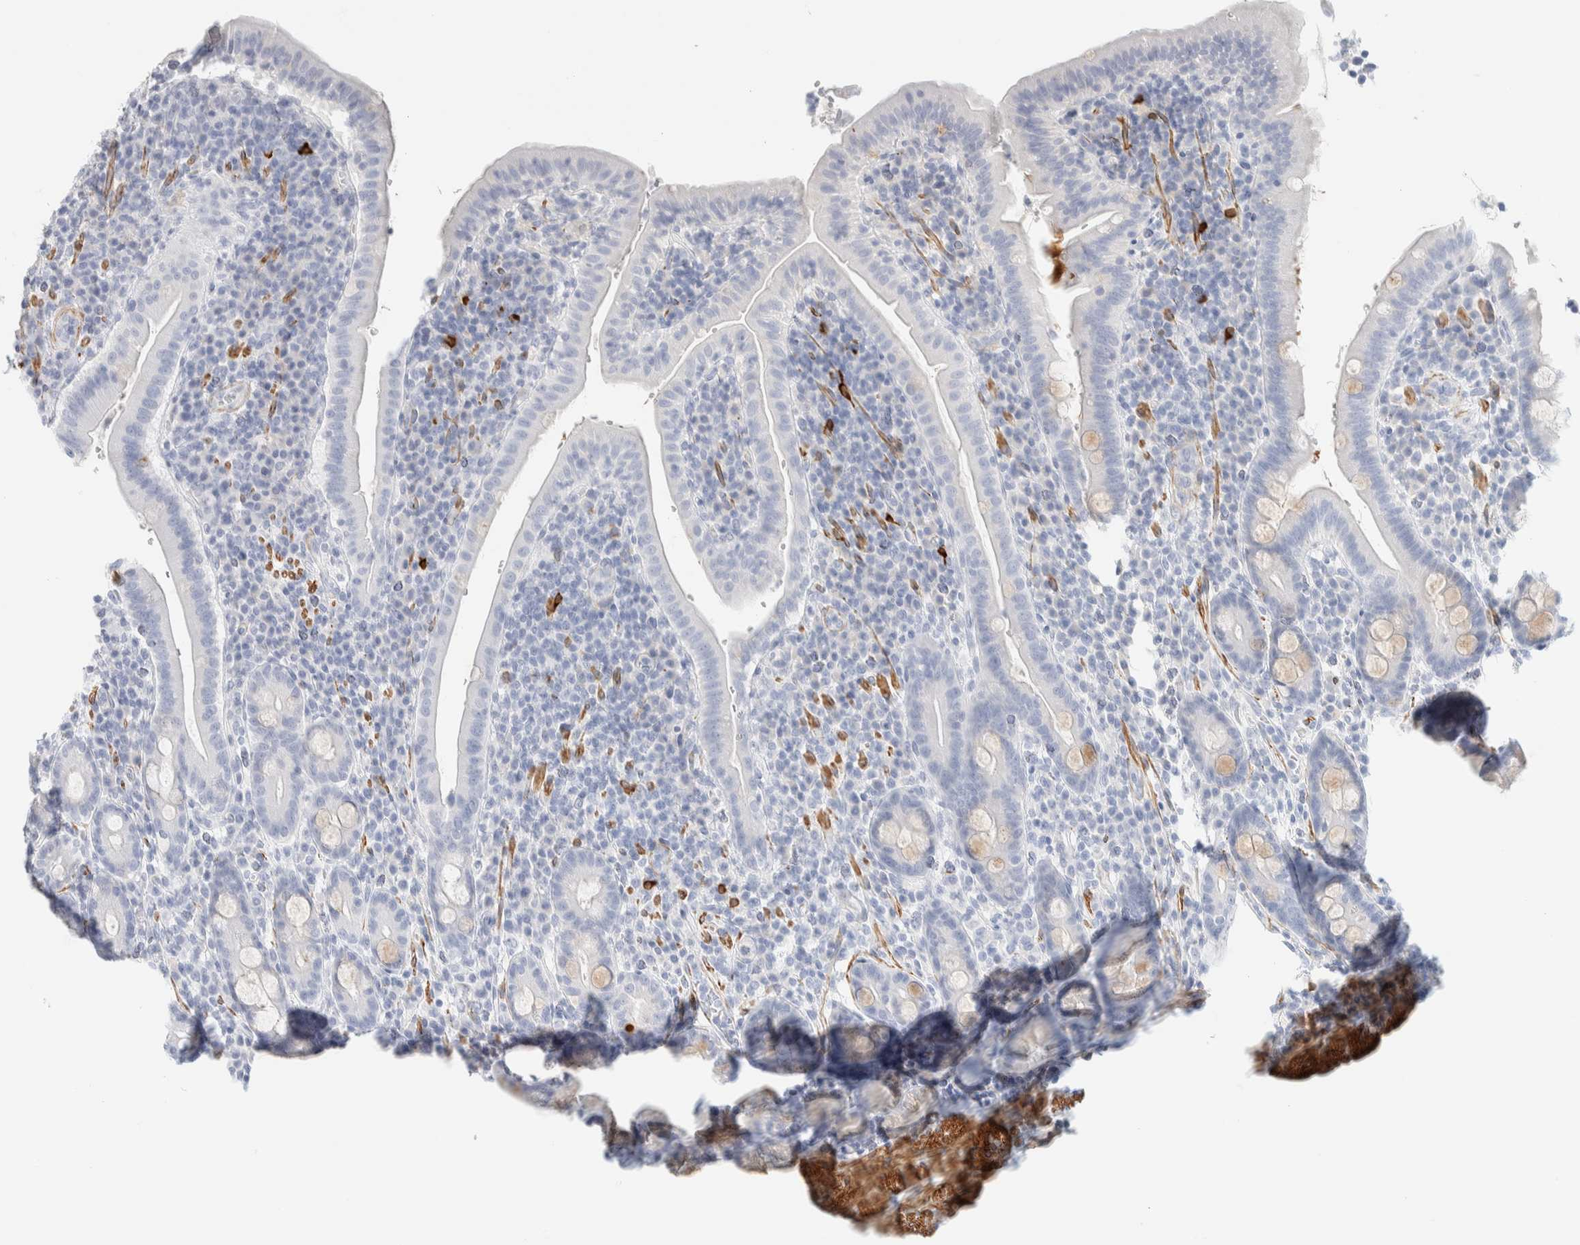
{"staining": {"intensity": "weak", "quantity": "<25%", "location": "cytoplasmic/membranous"}, "tissue": "duodenum", "cell_type": "Glandular cells", "image_type": "normal", "snomed": [{"axis": "morphology", "description": "Normal tissue, NOS"}, {"axis": "morphology", "description": "Adenocarcinoma, NOS"}, {"axis": "topography", "description": "Pancreas"}, {"axis": "topography", "description": "Duodenum"}], "caption": "Immunohistochemistry (IHC) of normal human duodenum reveals no expression in glandular cells.", "gene": "AFMID", "patient": {"sex": "male", "age": 50}}